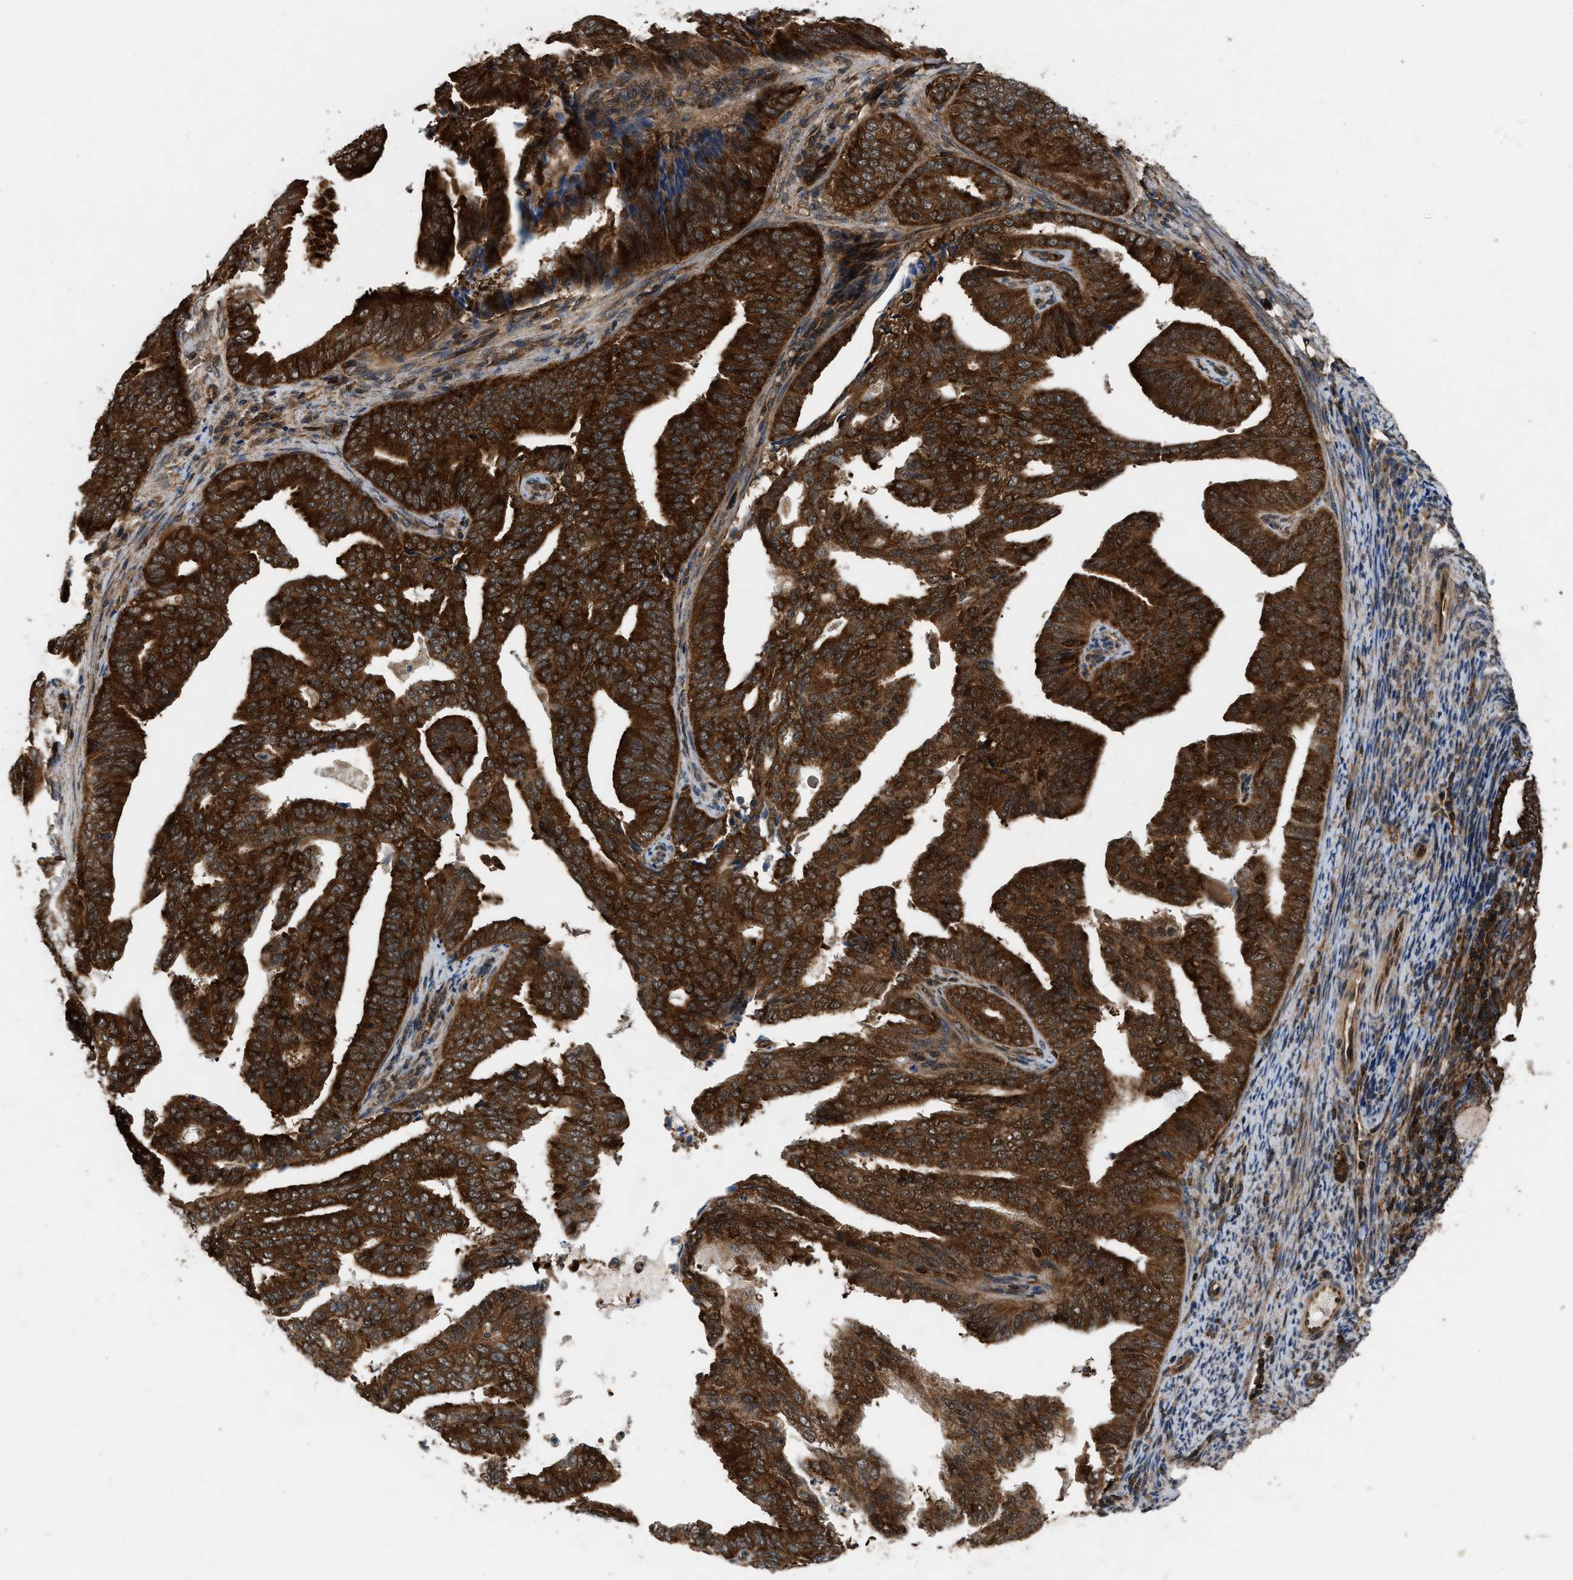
{"staining": {"intensity": "strong", "quantity": ">75%", "location": "cytoplasmic/membranous,nuclear"}, "tissue": "endometrial cancer", "cell_type": "Tumor cells", "image_type": "cancer", "snomed": [{"axis": "morphology", "description": "Adenocarcinoma, NOS"}, {"axis": "topography", "description": "Endometrium"}], "caption": "Endometrial cancer (adenocarcinoma) stained for a protein (brown) exhibits strong cytoplasmic/membranous and nuclear positive staining in approximately >75% of tumor cells.", "gene": "OXSR1", "patient": {"sex": "female", "age": 58}}